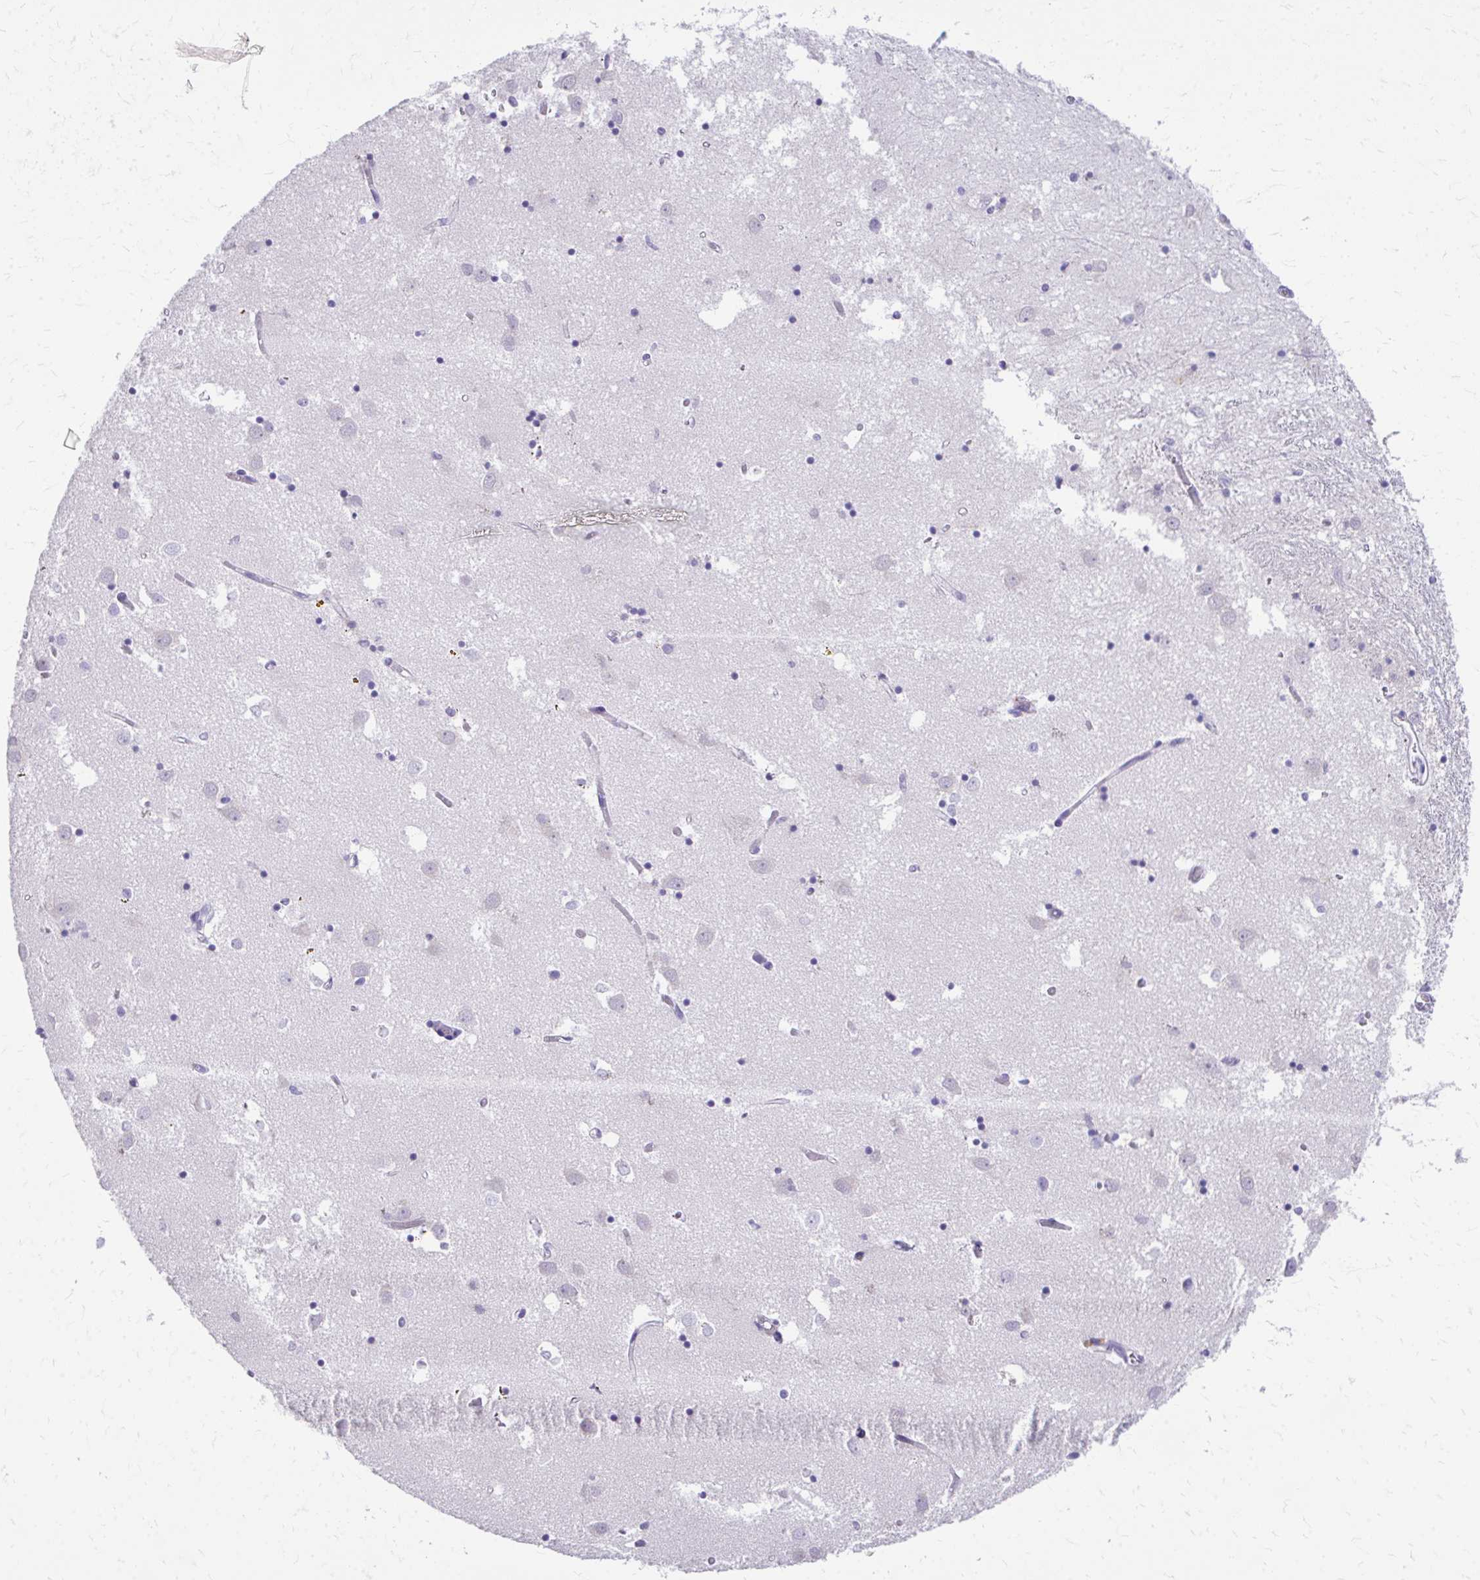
{"staining": {"intensity": "negative", "quantity": "none", "location": "none"}, "tissue": "caudate", "cell_type": "Glial cells", "image_type": "normal", "snomed": [{"axis": "morphology", "description": "Normal tissue, NOS"}, {"axis": "topography", "description": "Lateral ventricle wall"}], "caption": "Immunohistochemical staining of normal caudate demonstrates no significant staining in glial cells. (DAB (3,3'-diaminobenzidine) immunohistochemistry (IHC), high magnification).", "gene": "CFH", "patient": {"sex": "male", "age": 70}}